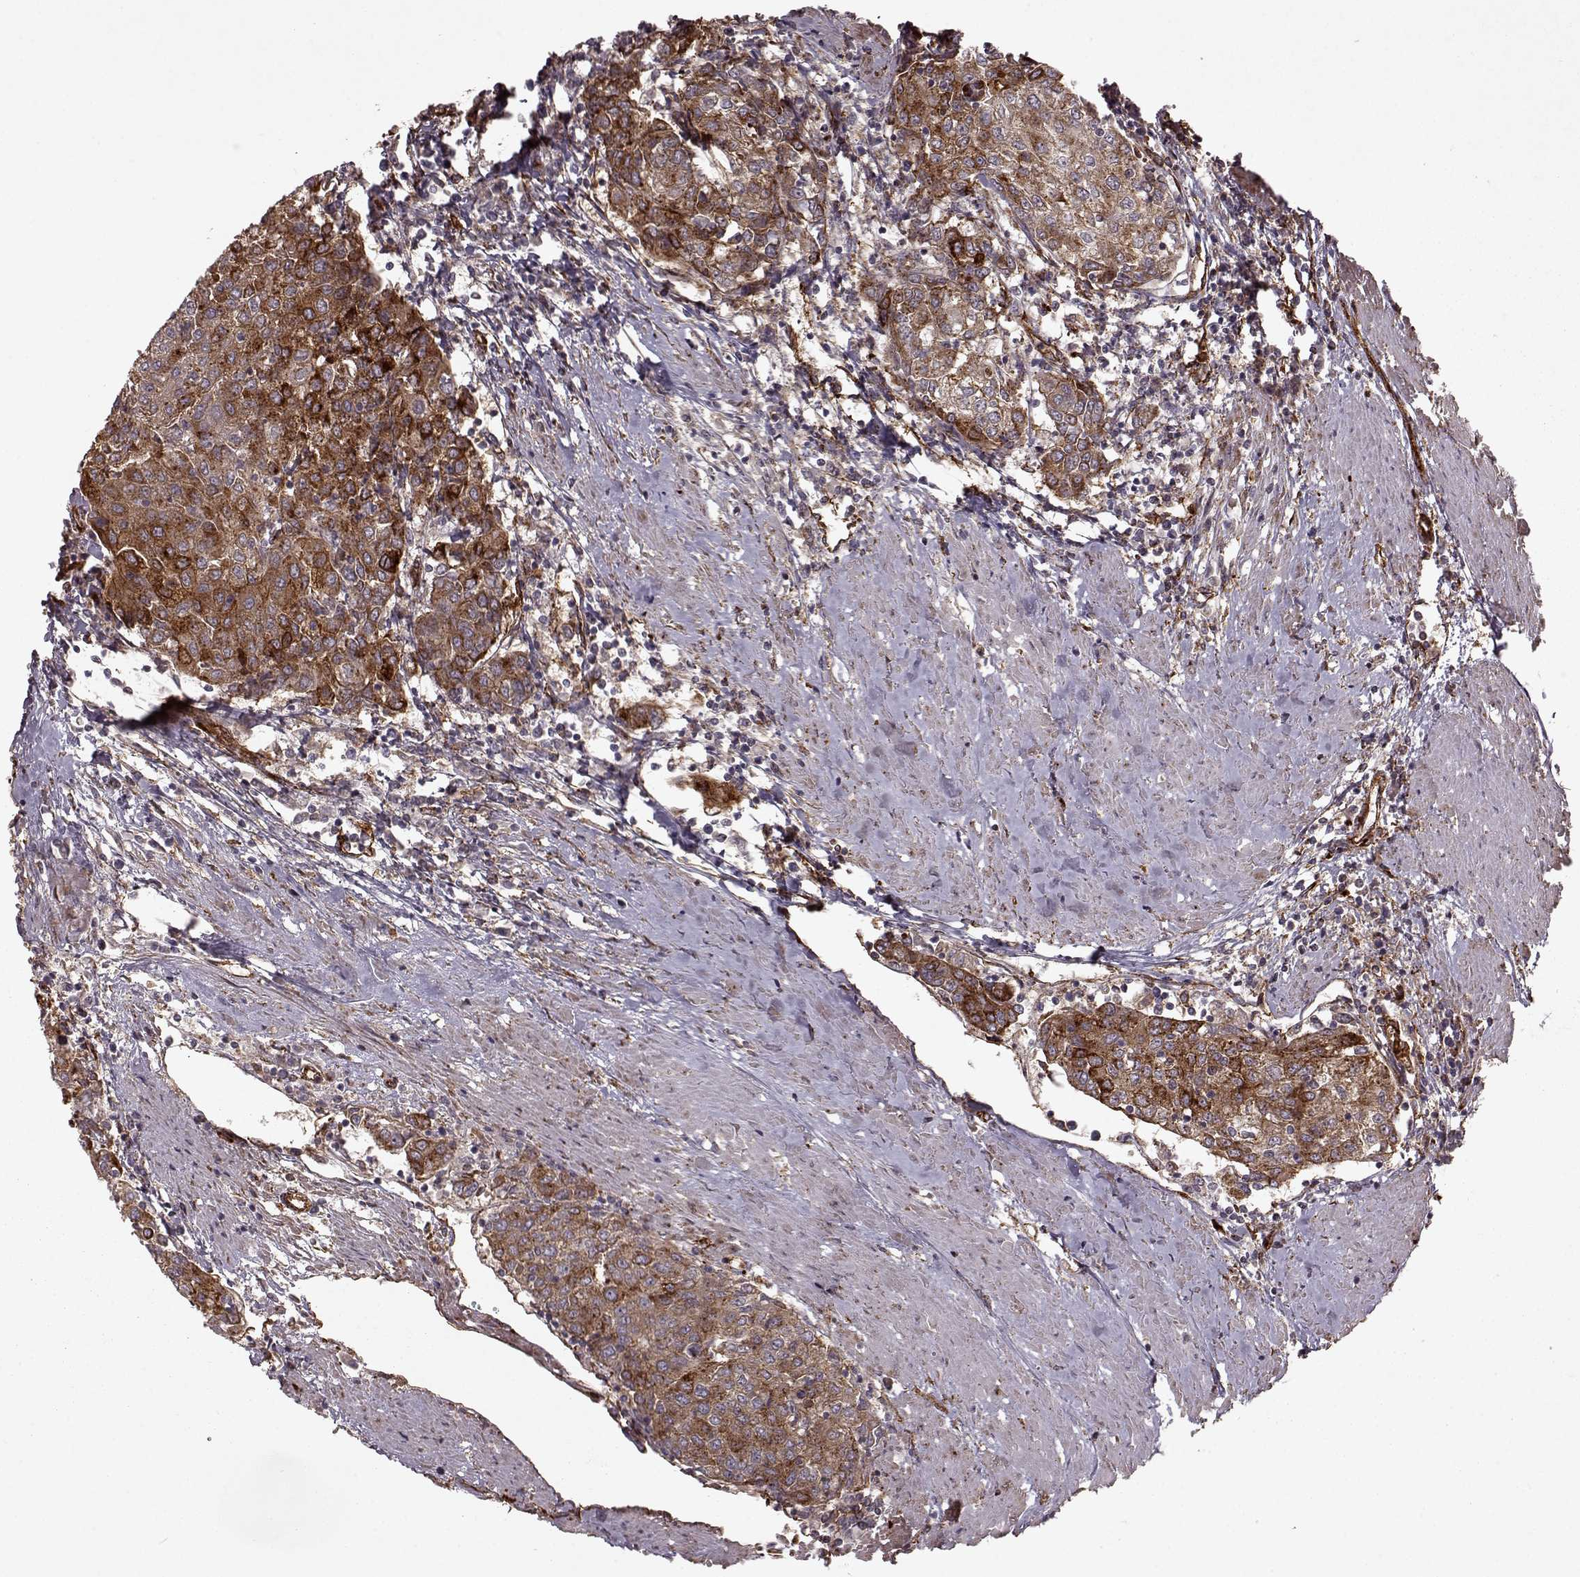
{"staining": {"intensity": "moderate", "quantity": ">75%", "location": "cytoplasmic/membranous"}, "tissue": "urothelial cancer", "cell_type": "Tumor cells", "image_type": "cancer", "snomed": [{"axis": "morphology", "description": "Urothelial carcinoma, High grade"}, {"axis": "topography", "description": "Urinary bladder"}], "caption": "Moderate cytoplasmic/membranous expression for a protein is present in about >75% of tumor cells of urothelial cancer using immunohistochemistry (IHC).", "gene": "FXN", "patient": {"sex": "female", "age": 85}}